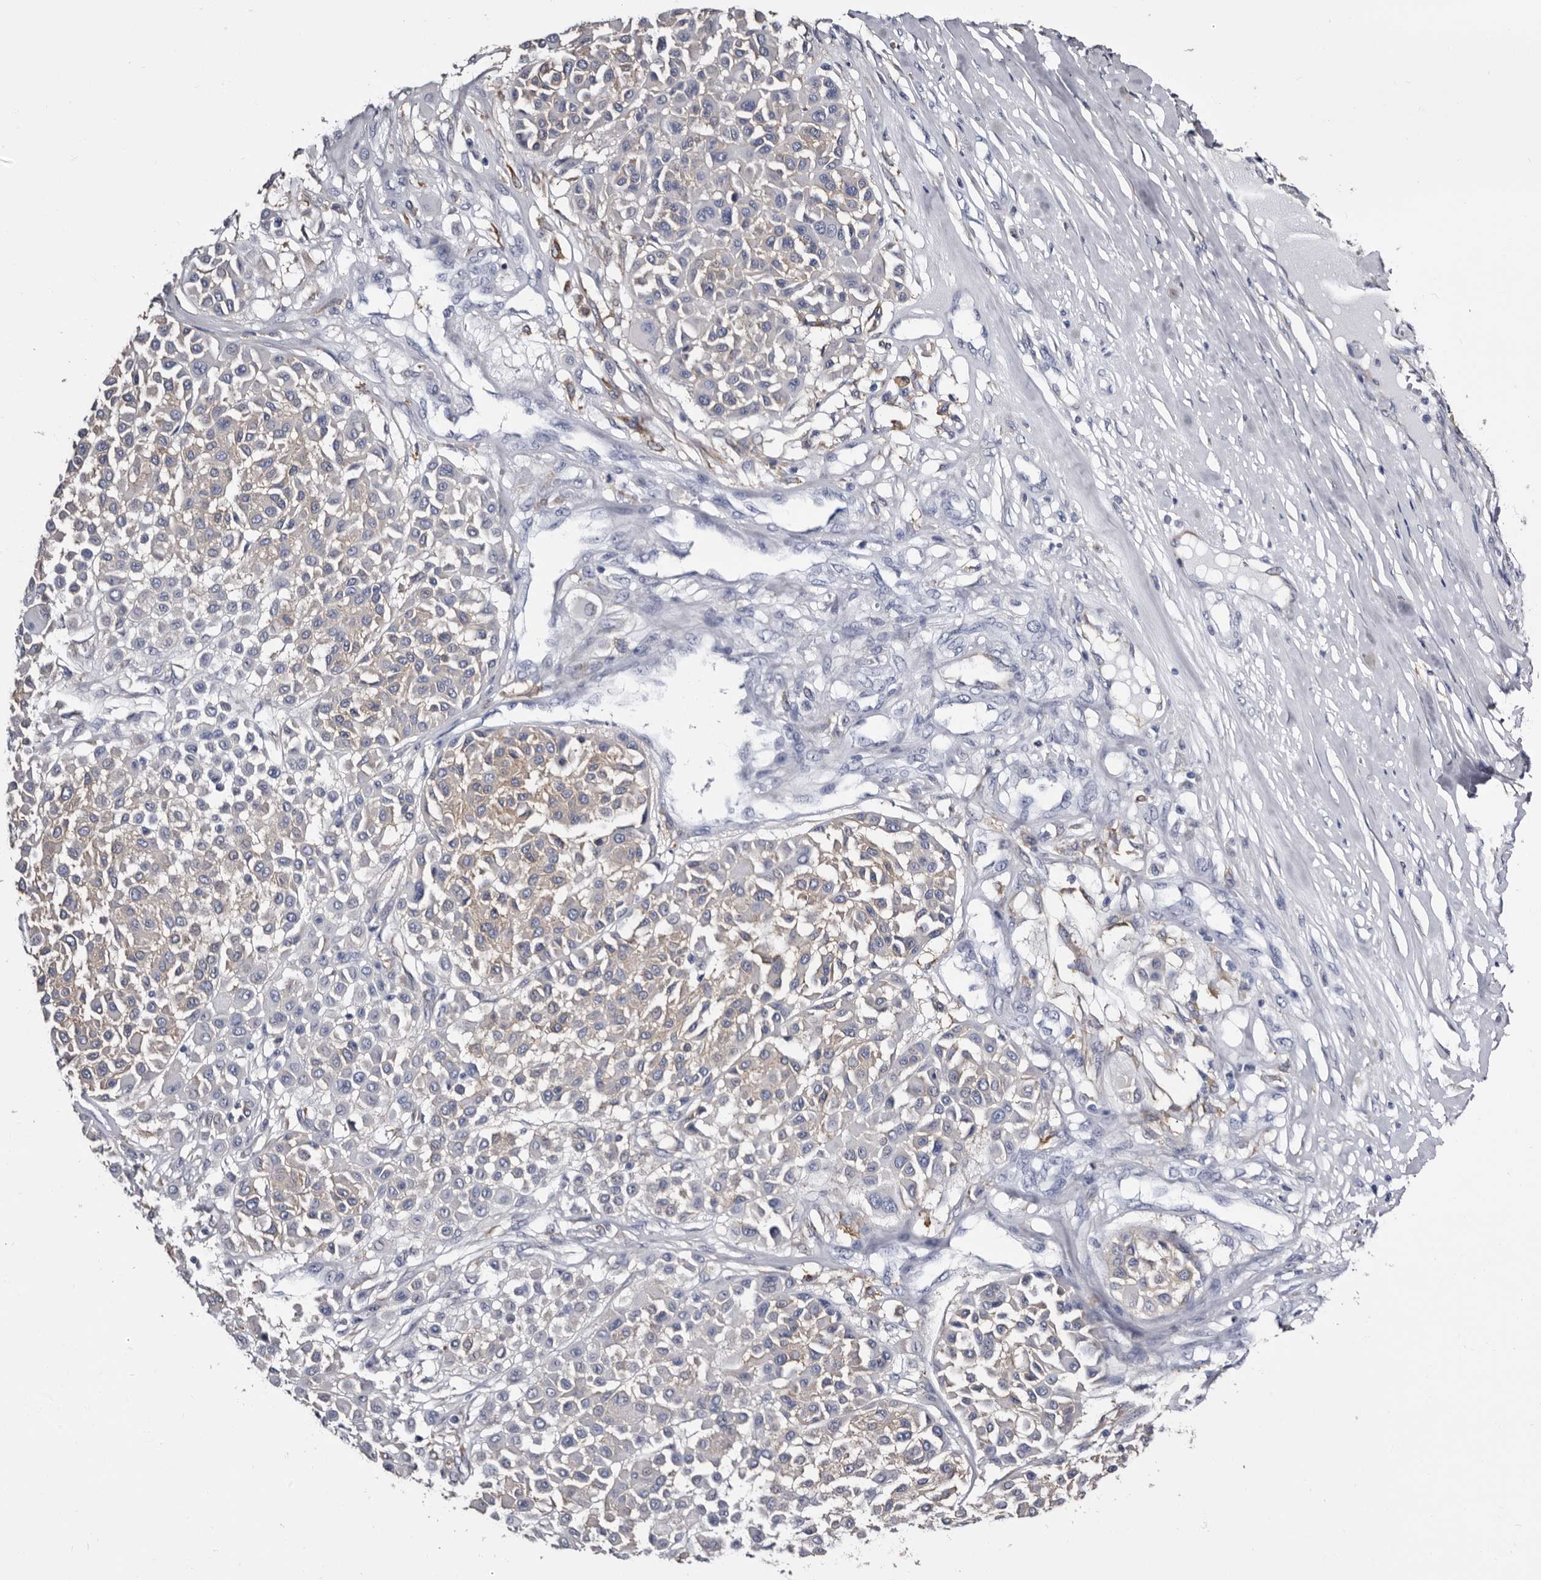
{"staining": {"intensity": "negative", "quantity": "none", "location": "none"}, "tissue": "melanoma", "cell_type": "Tumor cells", "image_type": "cancer", "snomed": [{"axis": "morphology", "description": "Malignant melanoma, Metastatic site"}, {"axis": "topography", "description": "Soft tissue"}], "caption": "Human melanoma stained for a protein using immunohistochemistry shows no positivity in tumor cells.", "gene": "EPB41L3", "patient": {"sex": "male", "age": 41}}